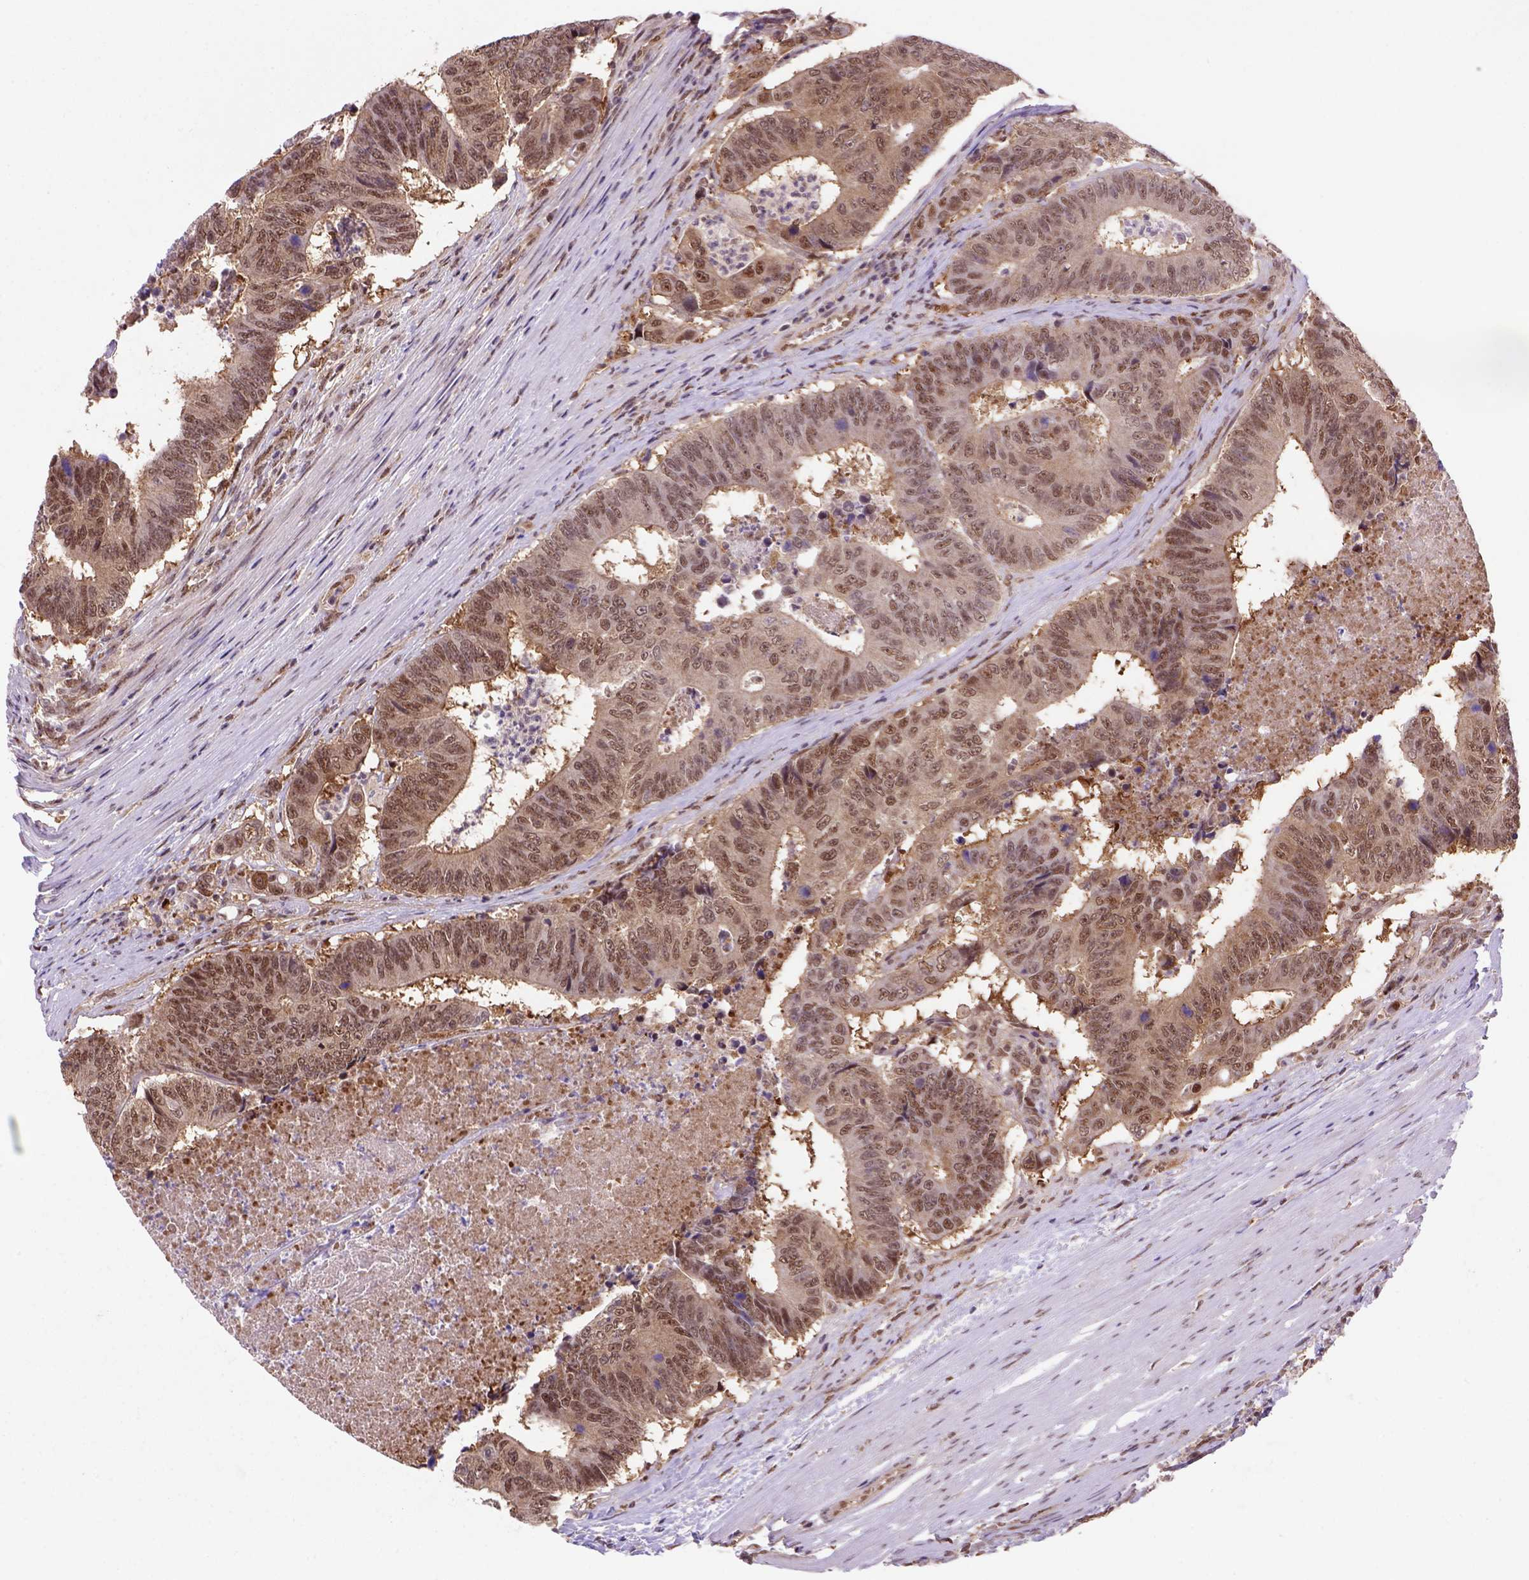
{"staining": {"intensity": "strong", "quantity": ">75%", "location": "cytoplasmic/membranous,nuclear"}, "tissue": "colorectal cancer", "cell_type": "Tumor cells", "image_type": "cancer", "snomed": [{"axis": "morphology", "description": "Adenocarcinoma, NOS"}, {"axis": "topography", "description": "Colon"}], "caption": "IHC (DAB) staining of human colorectal cancer reveals strong cytoplasmic/membranous and nuclear protein expression in about >75% of tumor cells.", "gene": "PSMC2", "patient": {"sex": "female", "age": 48}}